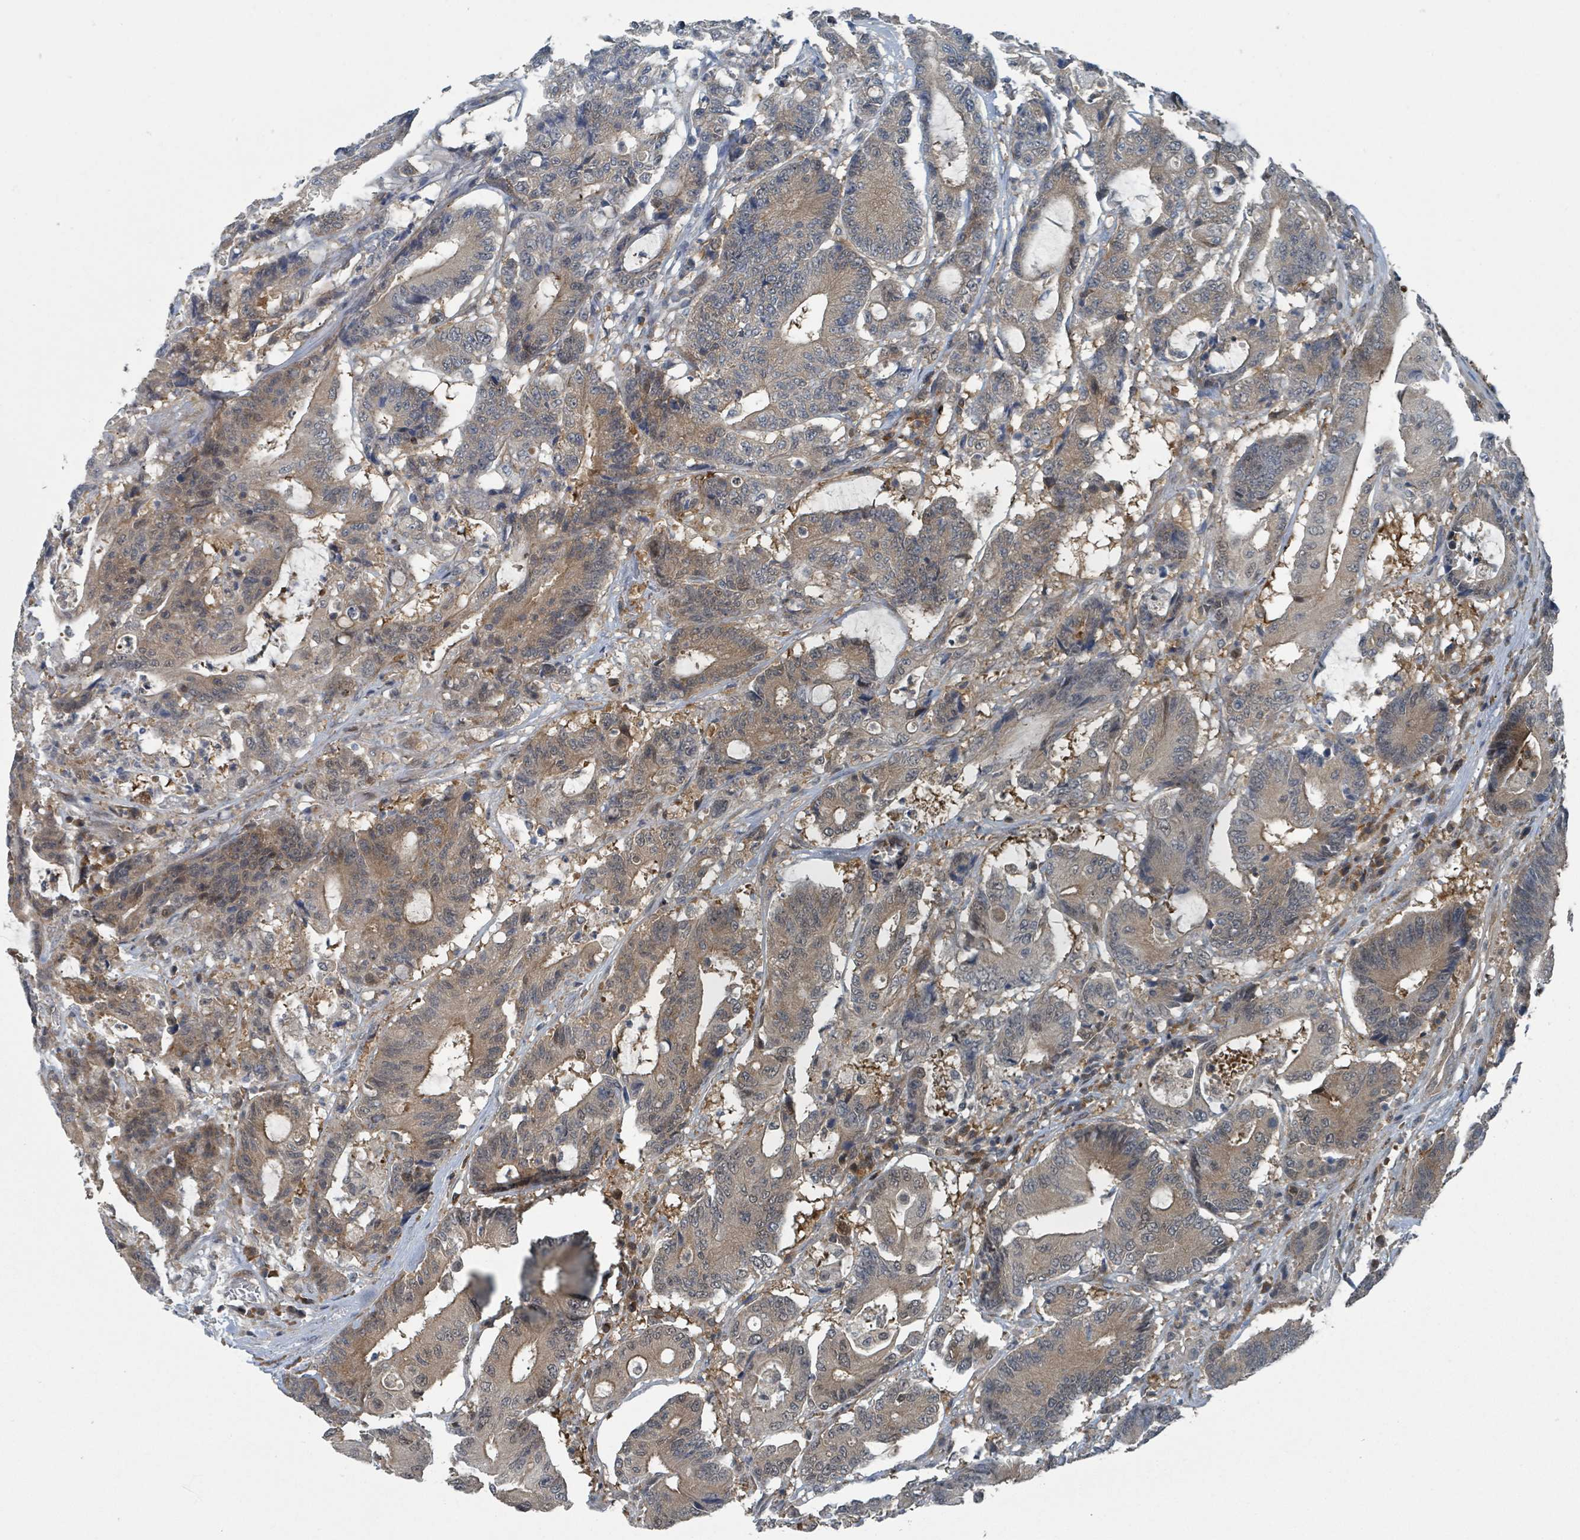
{"staining": {"intensity": "moderate", "quantity": ">75%", "location": "cytoplasmic/membranous"}, "tissue": "colorectal cancer", "cell_type": "Tumor cells", "image_type": "cancer", "snomed": [{"axis": "morphology", "description": "Adenocarcinoma, NOS"}, {"axis": "topography", "description": "Colon"}], "caption": "Immunohistochemistry of colorectal cancer shows medium levels of moderate cytoplasmic/membranous staining in about >75% of tumor cells. The staining was performed using DAB (3,3'-diaminobenzidine) to visualize the protein expression in brown, while the nuclei were stained in blue with hematoxylin (Magnification: 20x).", "gene": "GOLGA7", "patient": {"sex": "female", "age": 84}}